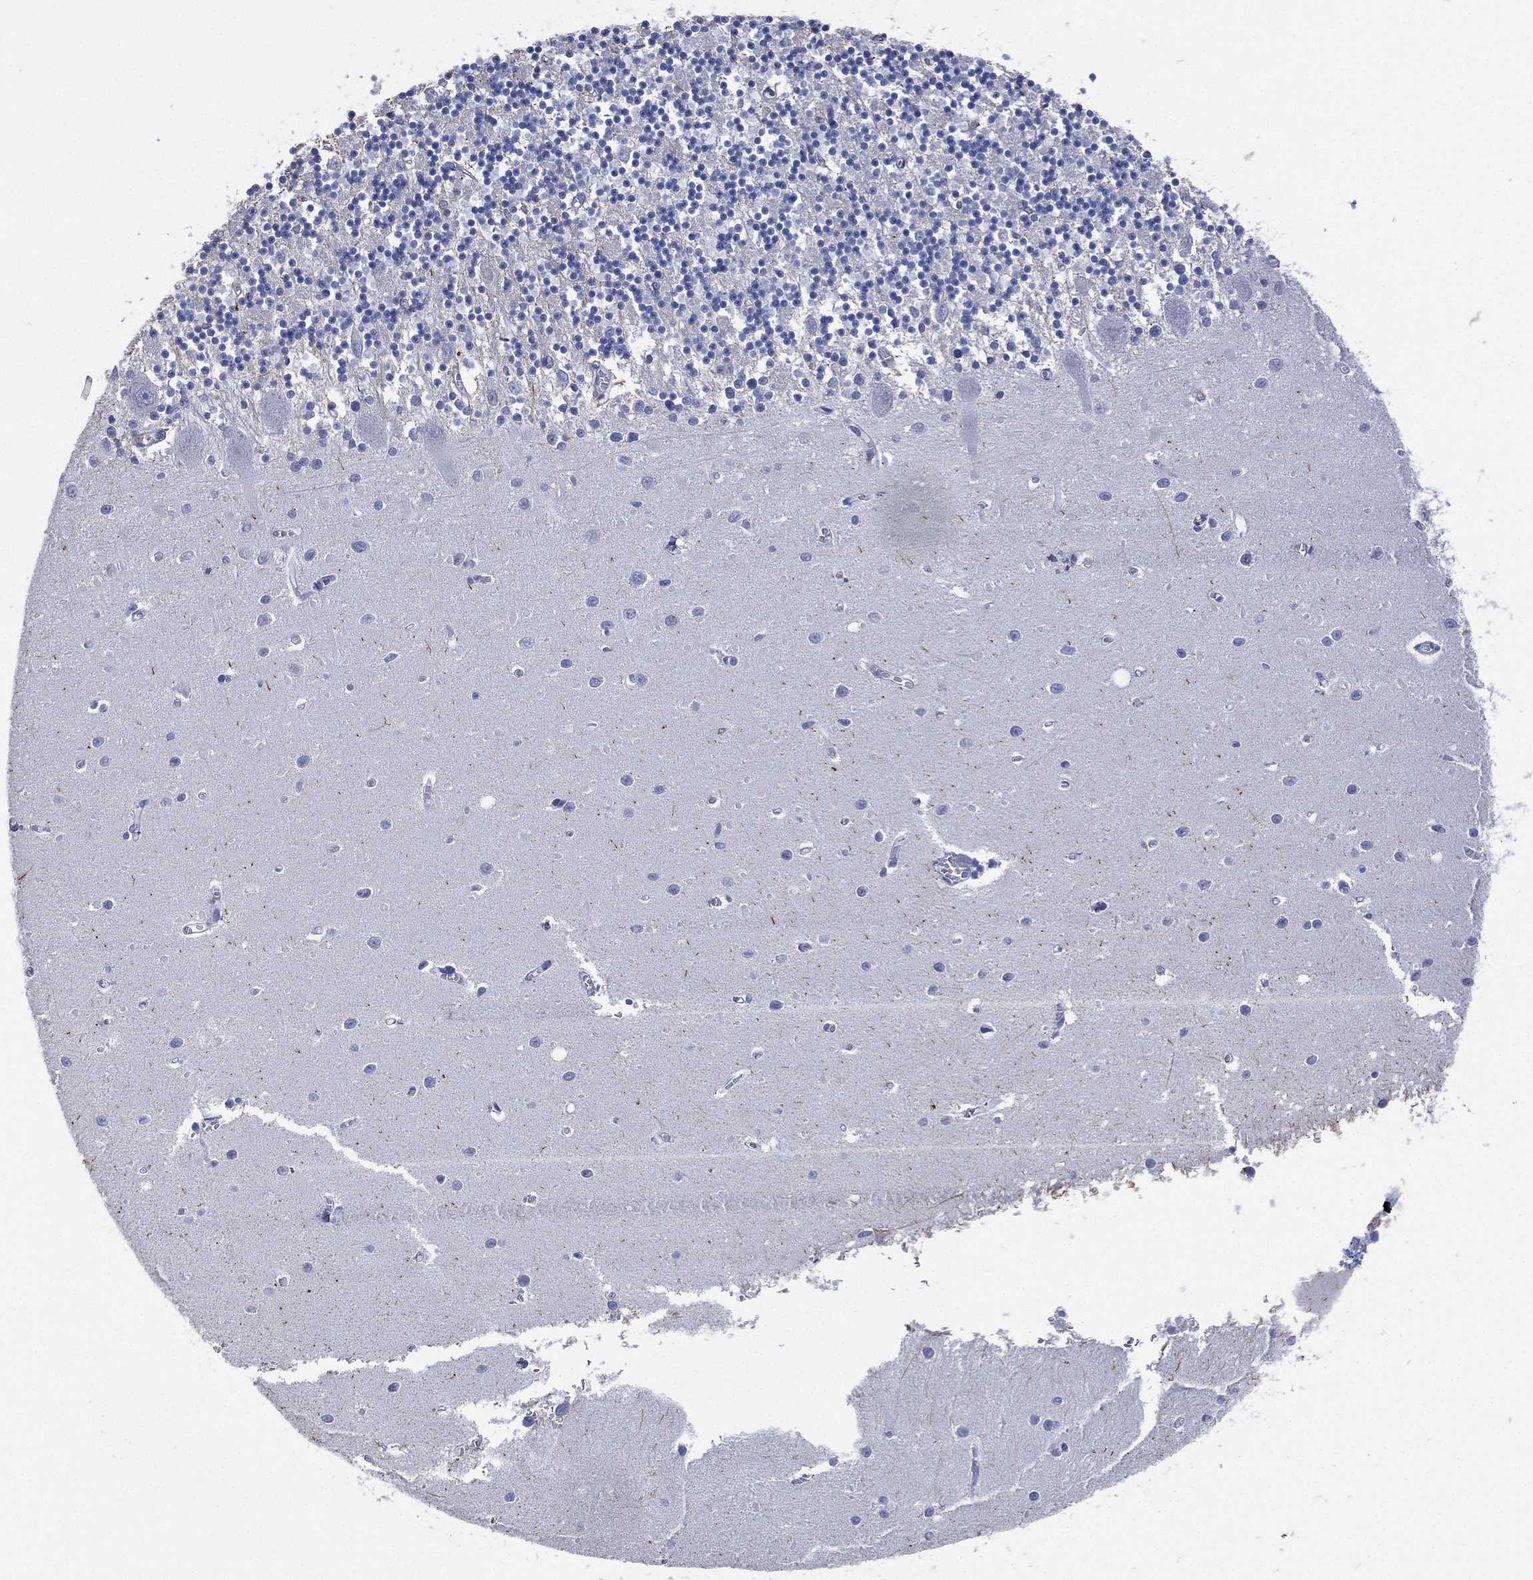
{"staining": {"intensity": "negative", "quantity": "none", "location": "none"}, "tissue": "cerebellum", "cell_type": "Cells in granular layer", "image_type": "normal", "snomed": [{"axis": "morphology", "description": "Normal tissue, NOS"}, {"axis": "topography", "description": "Cerebellum"}], "caption": "This is a histopathology image of immunohistochemistry (IHC) staining of unremarkable cerebellum, which shows no positivity in cells in granular layer. The staining is performed using DAB brown chromogen with nuclei counter-stained in using hematoxylin.", "gene": "FMO1", "patient": {"sex": "female", "age": 64}}